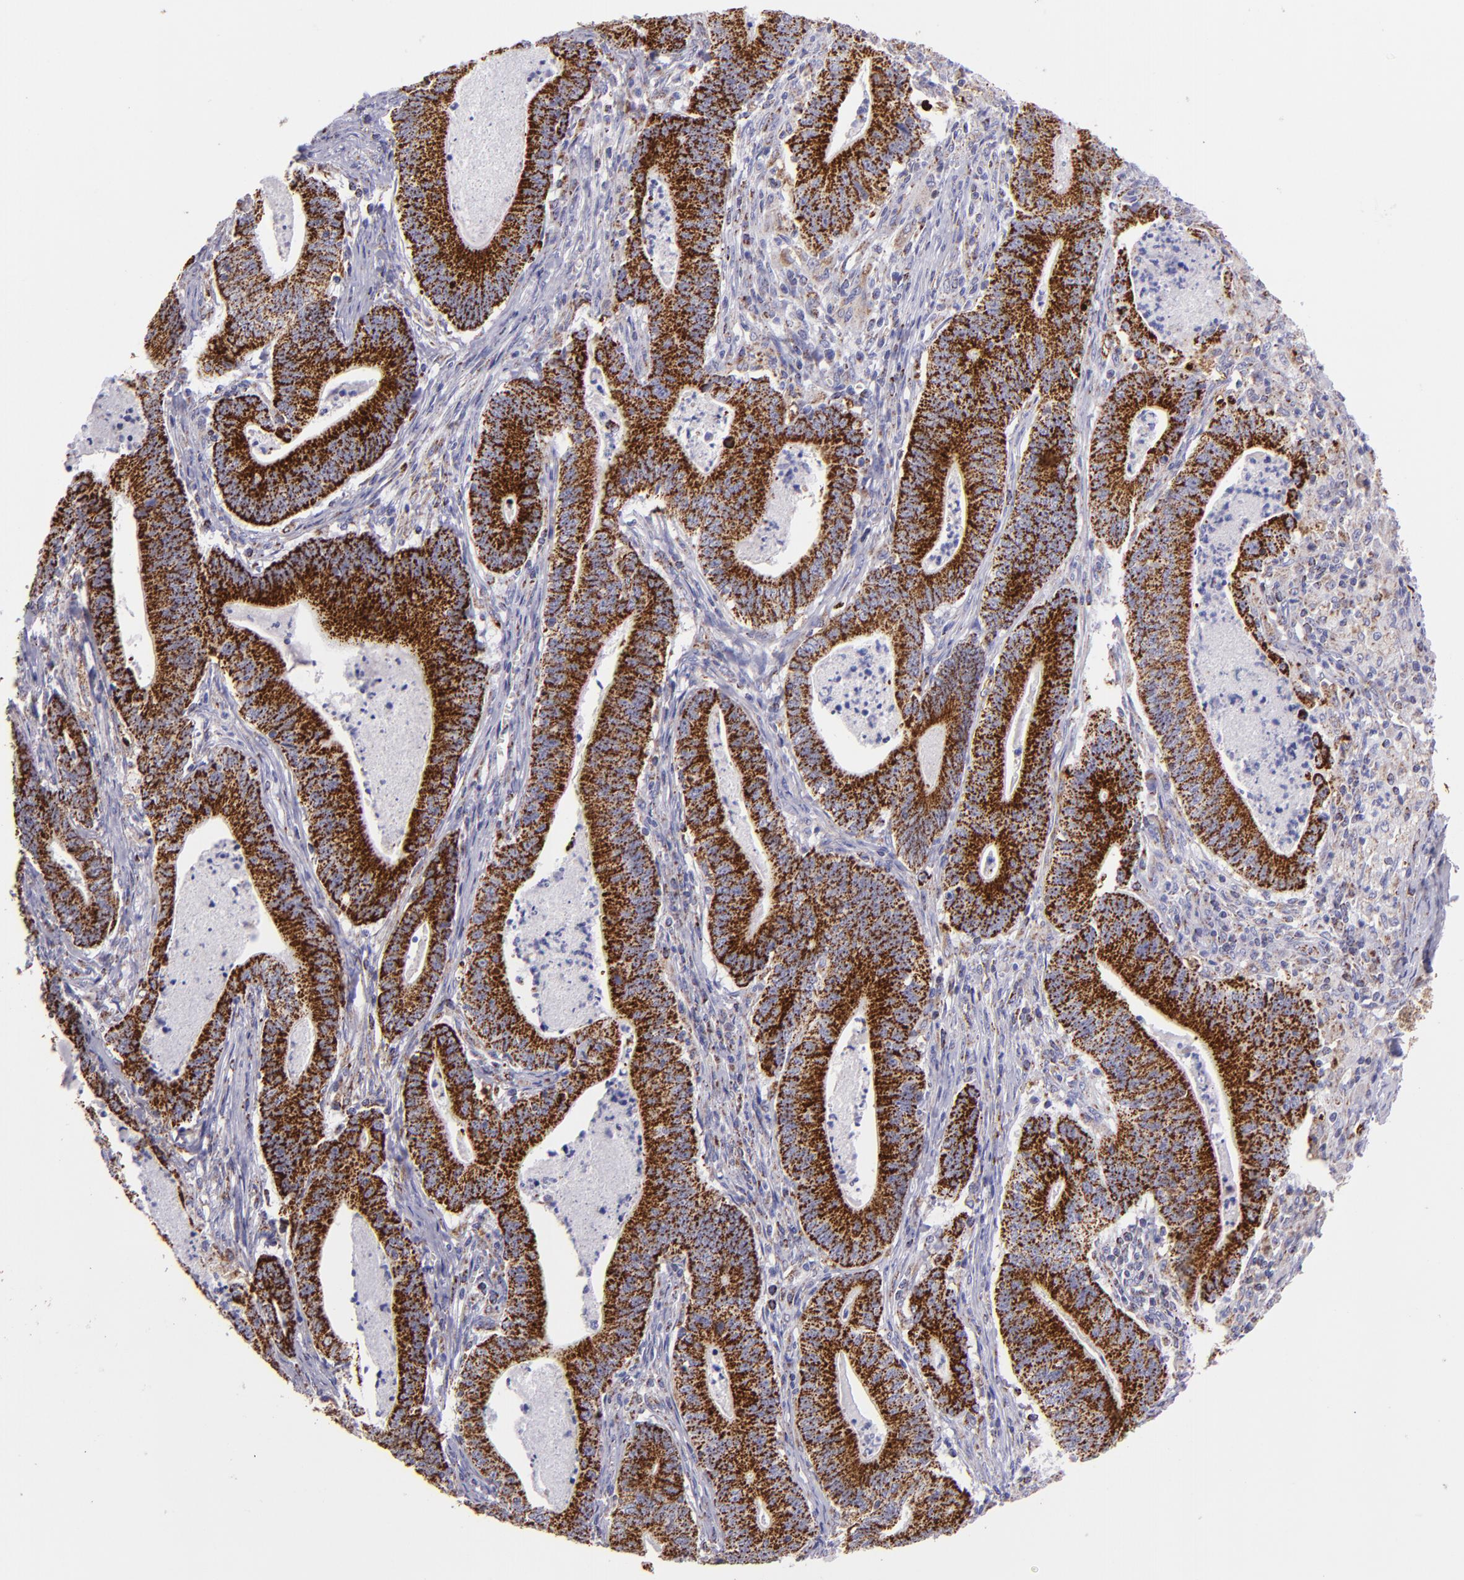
{"staining": {"intensity": "strong", "quantity": ">75%", "location": "cytoplasmic/membranous"}, "tissue": "stomach cancer", "cell_type": "Tumor cells", "image_type": "cancer", "snomed": [{"axis": "morphology", "description": "Adenocarcinoma, NOS"}, {"axis": "topography", "description": "Stomach, lower"}], "caption": "IHC of stomach cancer reveals high levels of strong cytoplasmic/membranous expression in about >75% of tumor cells.", "gene": "HSPD1", "patient": {"sex": "female", "age": 86}}